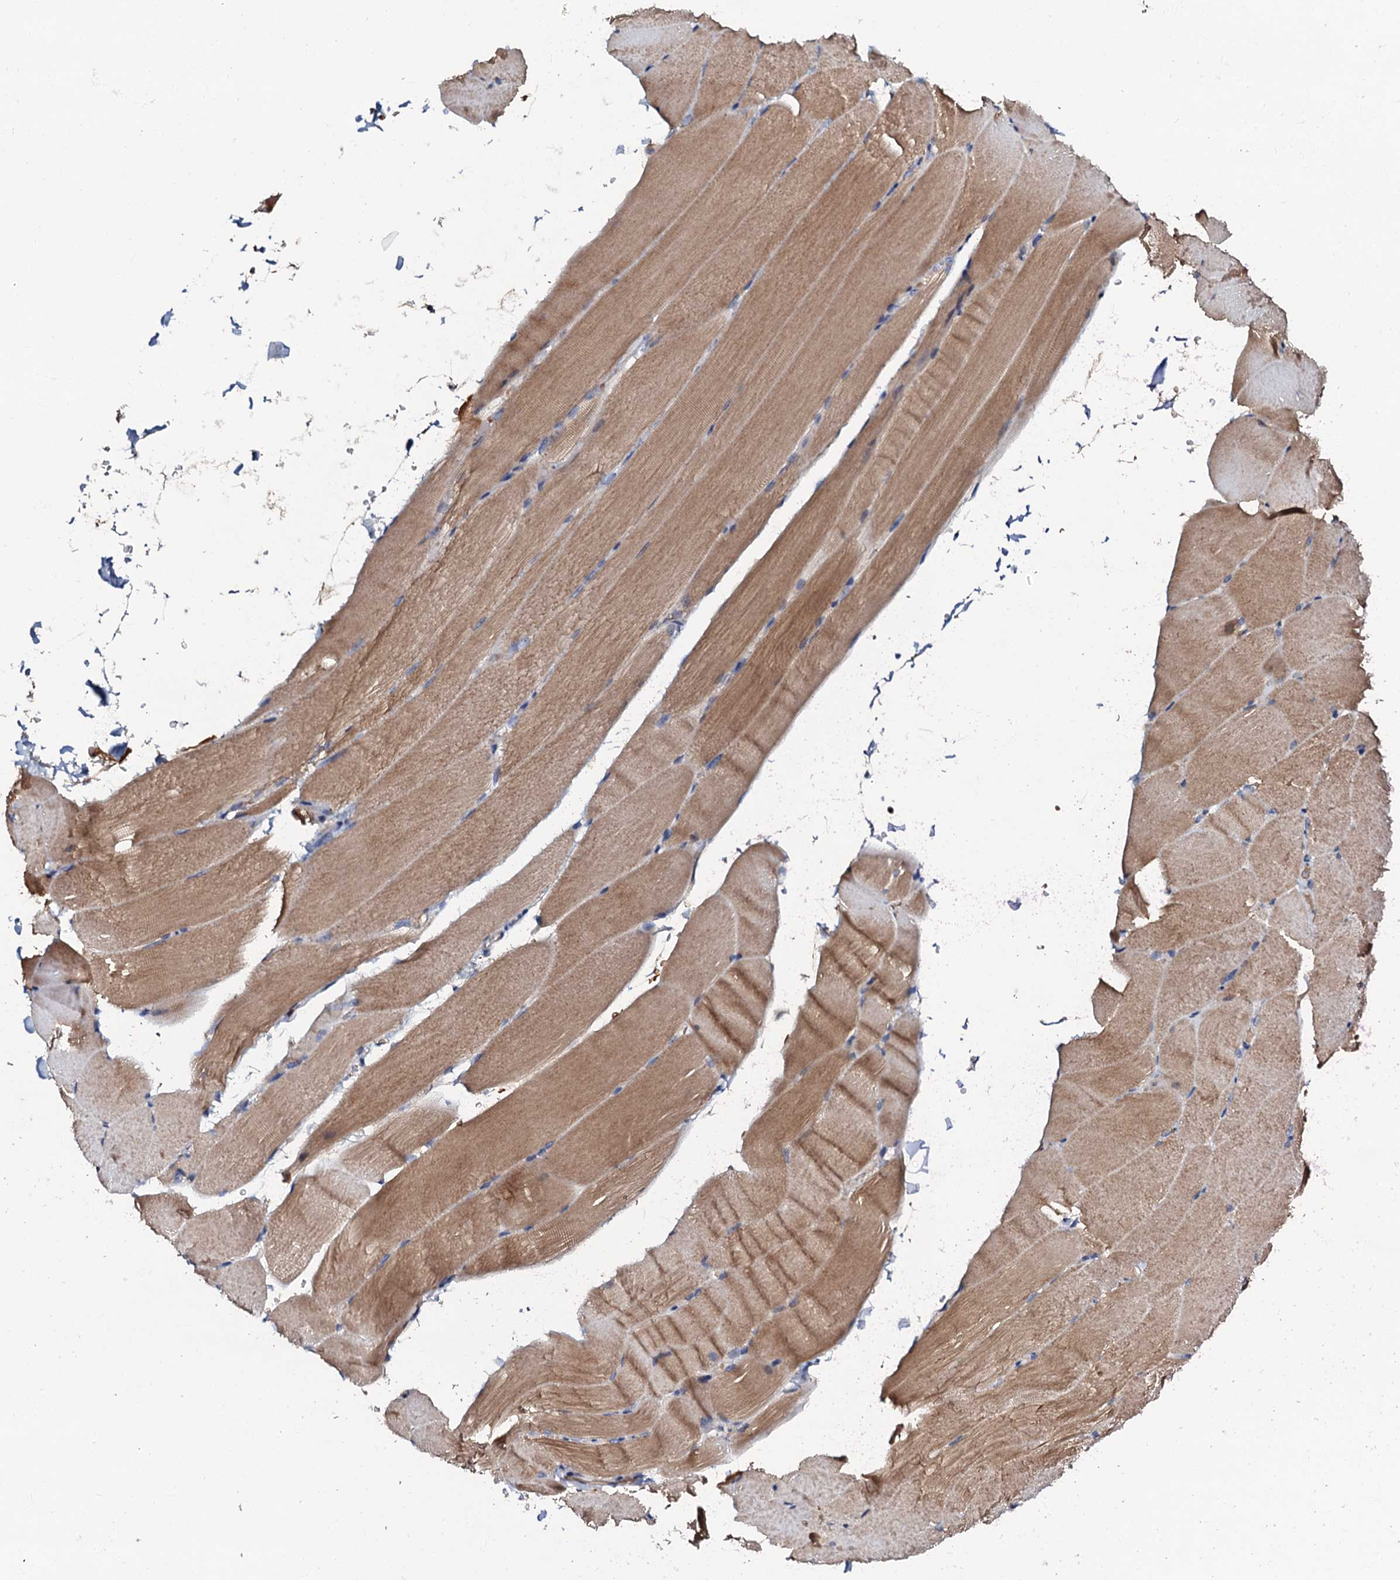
{"staining": {"intensity": "moderate", "quantity": "25%-75%", "location": "cytoplasmic/membranous"}, "tissue": "skeletal muscle", "cell_type": "Myocytes", "image_type": "normal", "snomed": [{"axis": "morphology", "description": "Normal tissue, NOS"}, {"axis": "topography", "description": "Skeletal muscle"}, {"axis": "topography", "description": "Parathyroid gland"}], "caption": "Immunohistochemistry (DAB) staining of benign skeletal muscle displays moderate cytoplasmic/membranous protein positivity in approximately 25%-75% of myocytes. The staining was performed using DAB (3,3'-diaminobenzidine) to visualize the protein expression in brown, while the nuclei were stained in blue with hematoxylin (Magnification: 20x).", "gene": "CPNE2", "patient": {"sex": "female", "age": 37}}